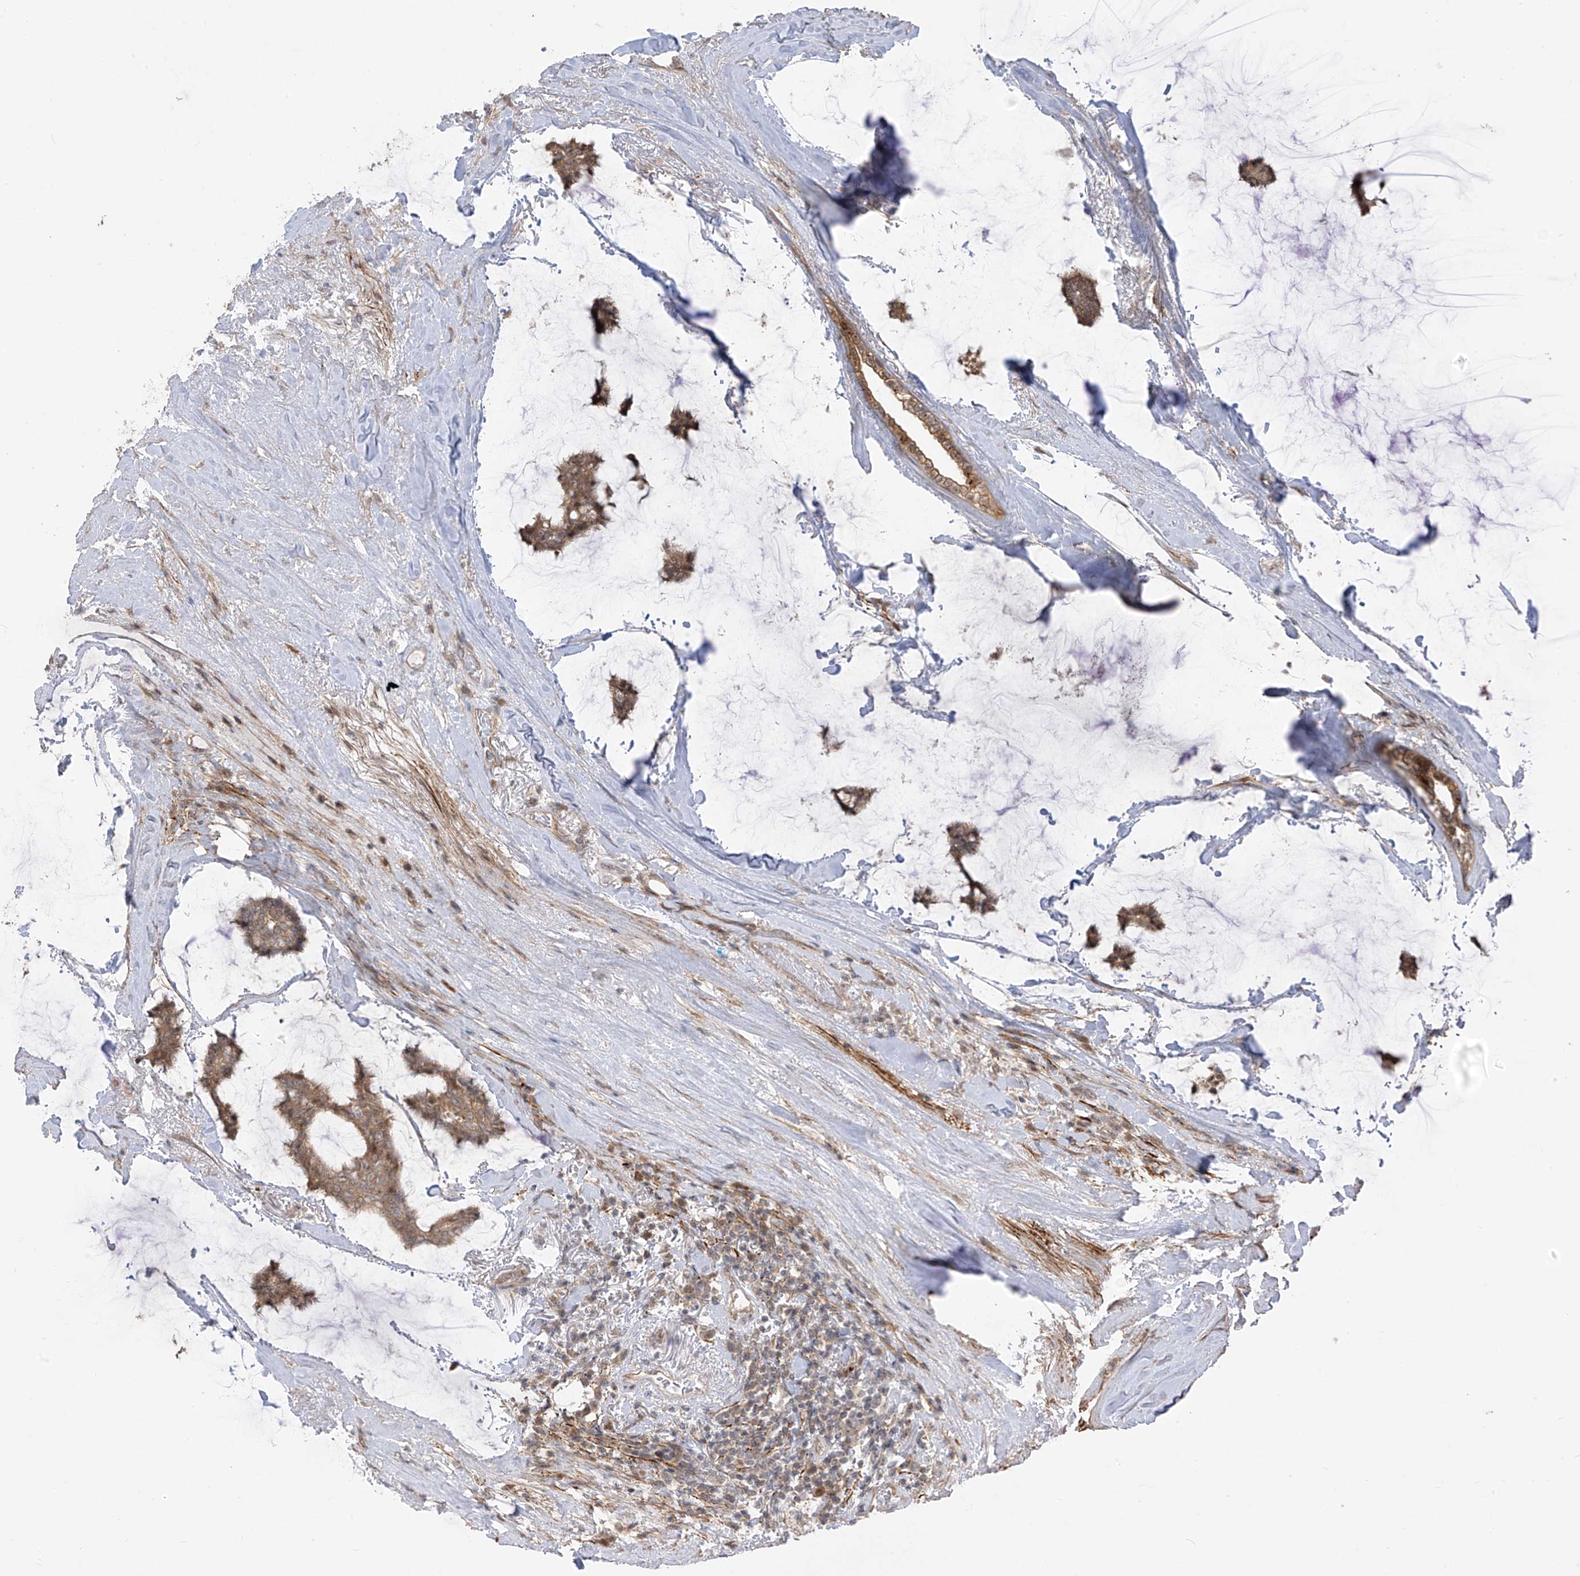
{"staining": {"intensity": "moderate", "quantity": ">75%", "location": "cytoplasmic/membranous"}, "tissue": "breast cancer", "cell_type": "Tumor cells", "image_type": "cancer", "snomed": [{"axis": "morphology", "description": "Duct carcinoma"}, {"axis": "topography", "description": "Breast"}], "caption": "Invasive ductal carcinoma (breast) tissue reveals moderate cytoplasmic/membranous staining in about >75% of tumor cells, visualized by immunohistochemistry.", "gene": "PDE11A", "patient": {"sex": "female", "age": 93}}